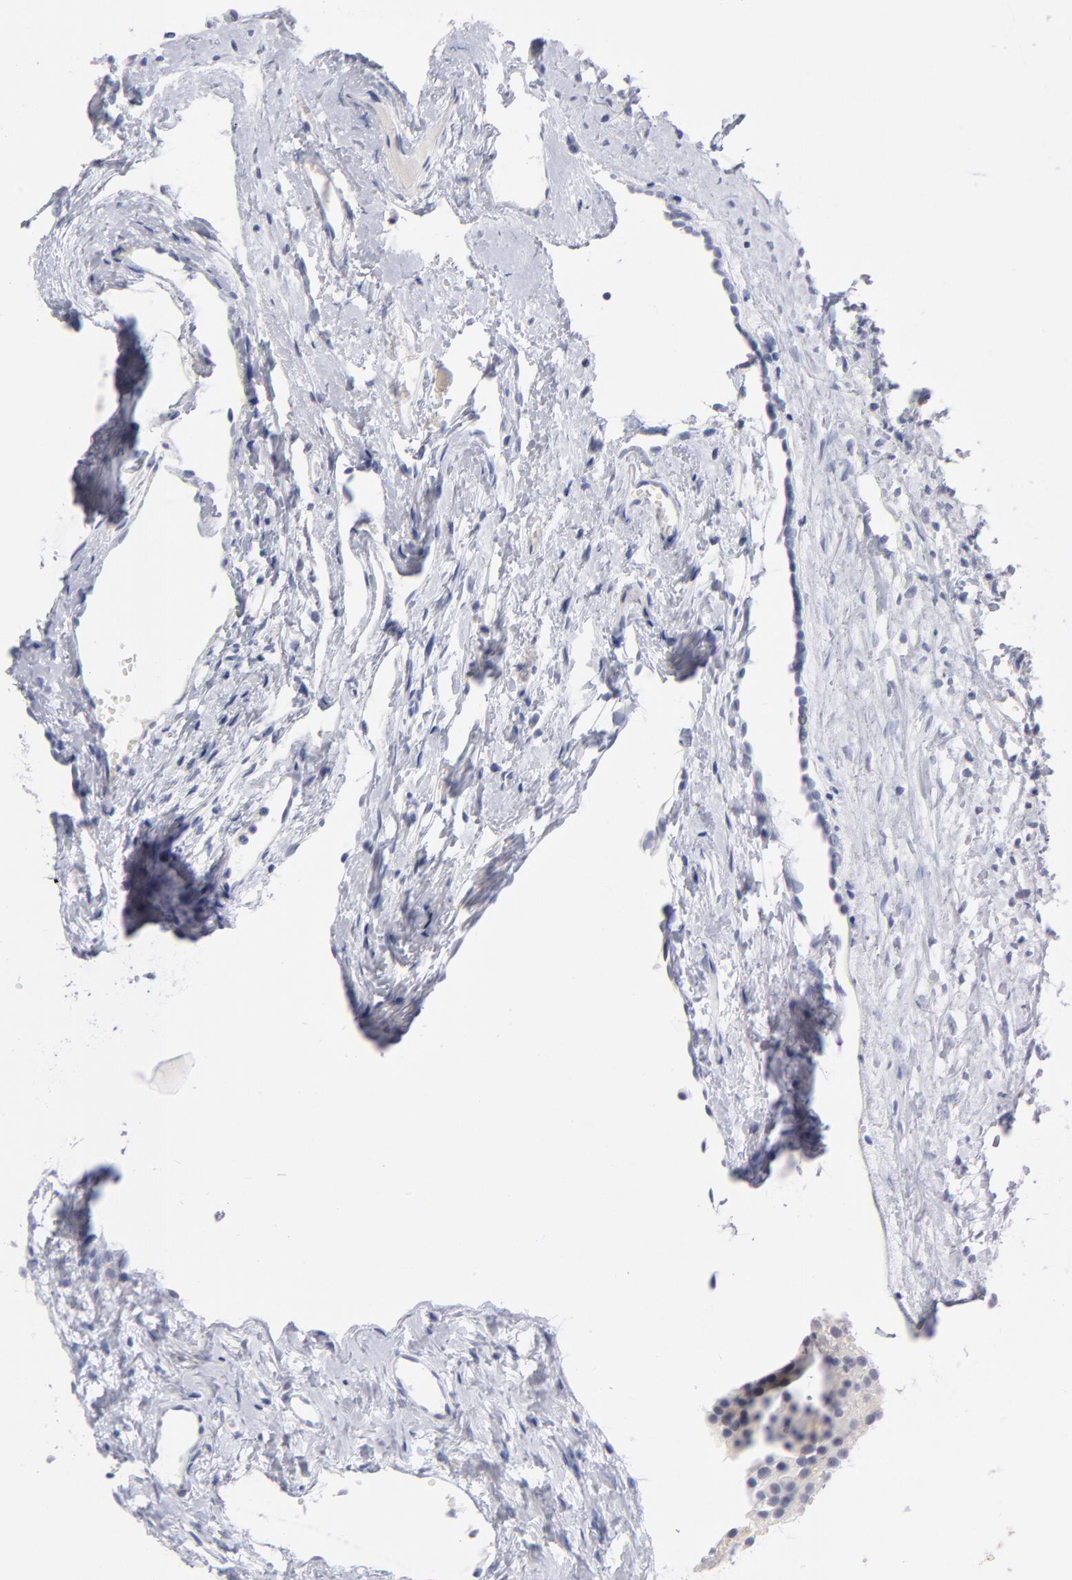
{"staining": {"intensity": "negative", "quantity": "none", "location": "none"}, "tissue": "ovary", "cell_type": "Ovarian stroma cells", "image_type": "normal", "snomed": [{"axis": "morphology", "description": "Normal tissue, NOS"}, {"axis": "topography", "description": "Ovary"}], "caption": "IHC photomicrograph of normal ovary: ovary stained with DAB displays no significant protein positivity in ovarian stroma cells. (Stains: DAB (3,3'-diaminobenzidine) IHC with hematoxylin counter stain, Microscopy: brightfield microscopy at high magnification).", "gene": "KHNYN", "patient": {"sex": "female", "age": 35}}